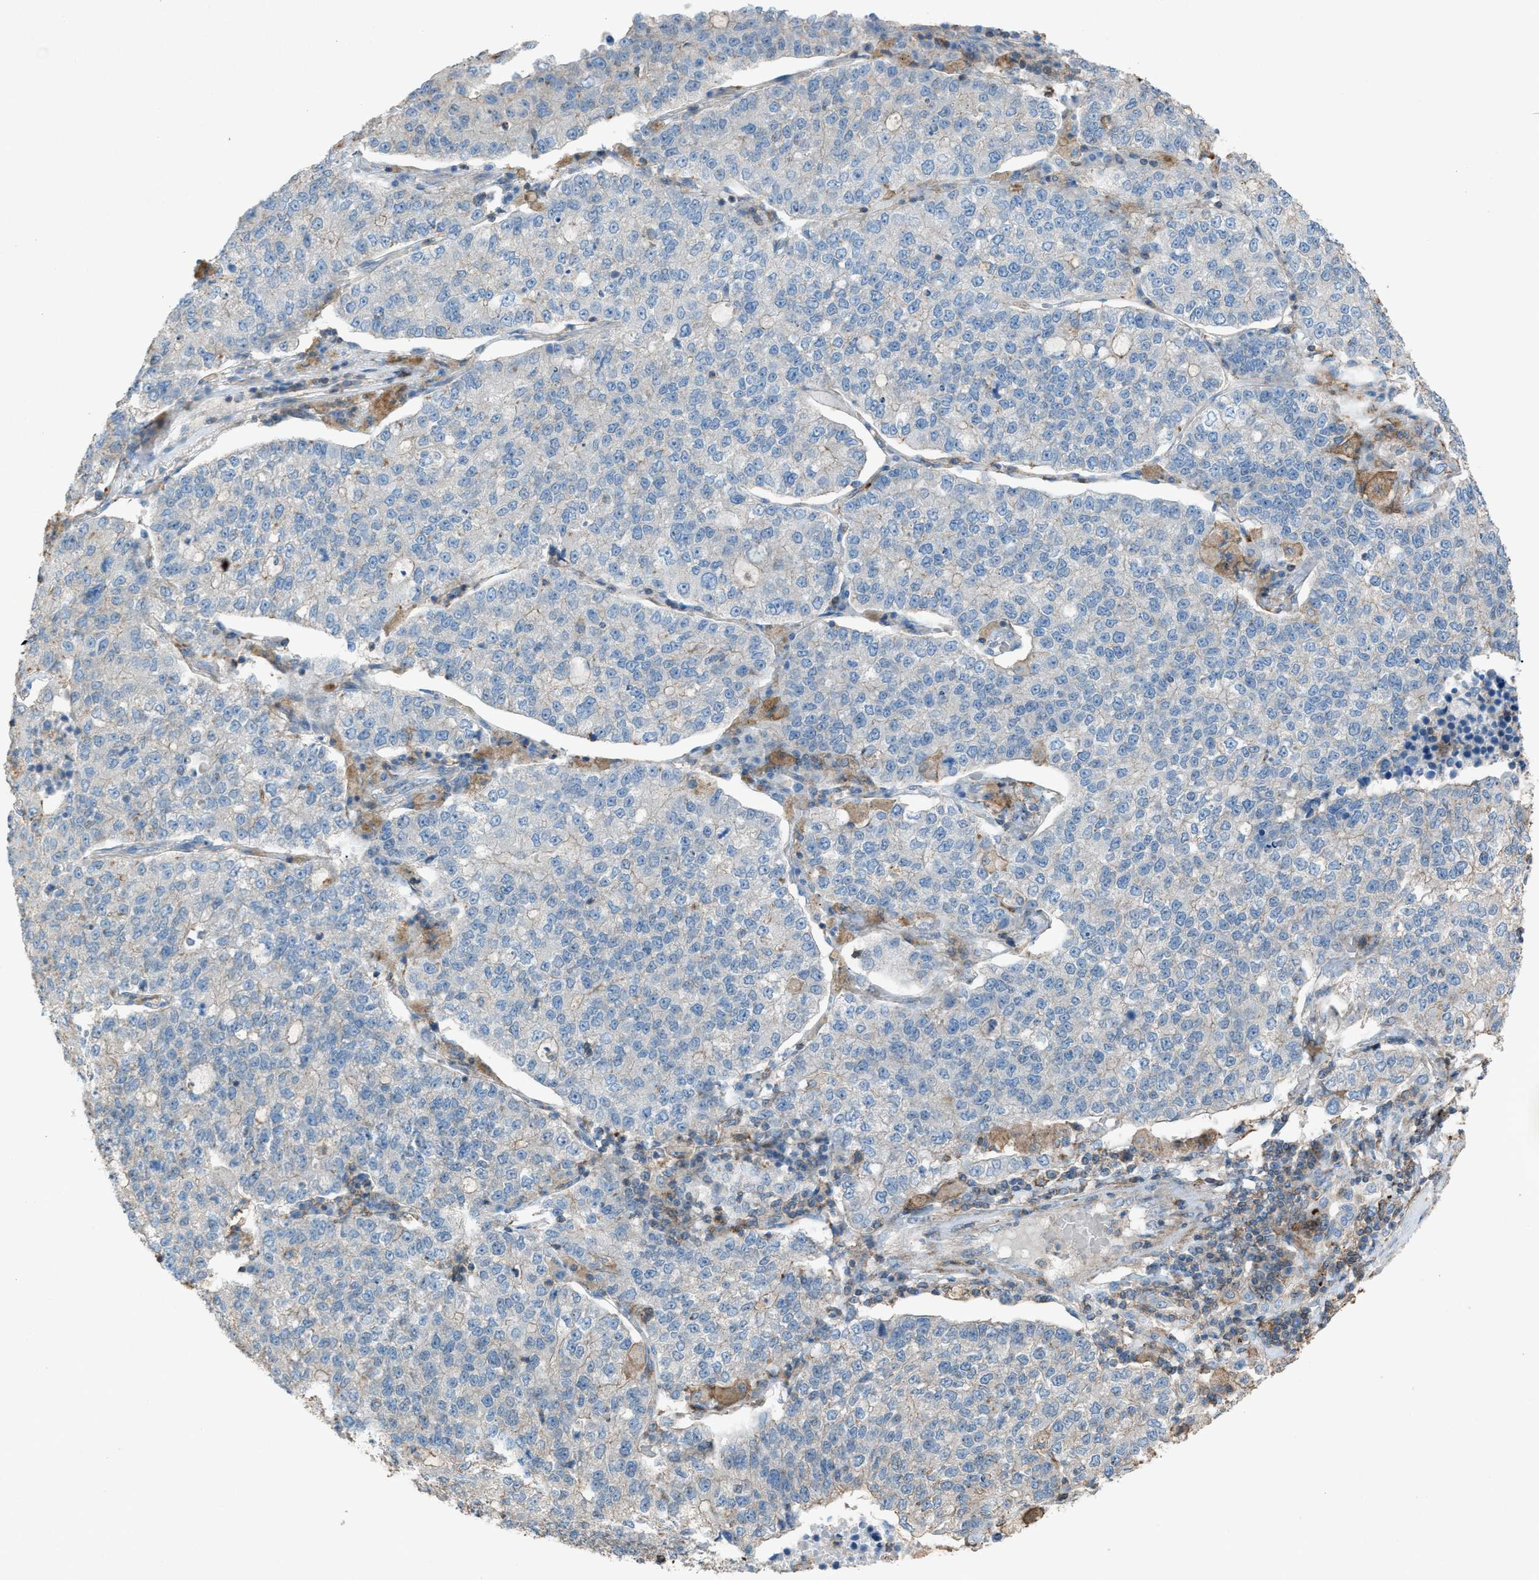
{"staining": {"intensity": "negative", "quantity": "none", "location": "none"}, "tissue": "lung cancer", "cell_type": "Tumor cells", "image_type": "cancer", "snomed": [{"axis": "morphology", "description": "Adenocarcinoma, NOS"}, {"axis": "topography", "description": "Lung"}], "caption": "High magnification brightfield microscopy of adenocarcinoma (lung) stained with DAB (brown) and counterstained with hematoxylin (blue): tumor cells show no significant expression. (DAB immunohistochemistry (IHC) with hematoxylin counter stain).", "gene": "NCK2", "patient": {"sex": "male", "age": 49}}